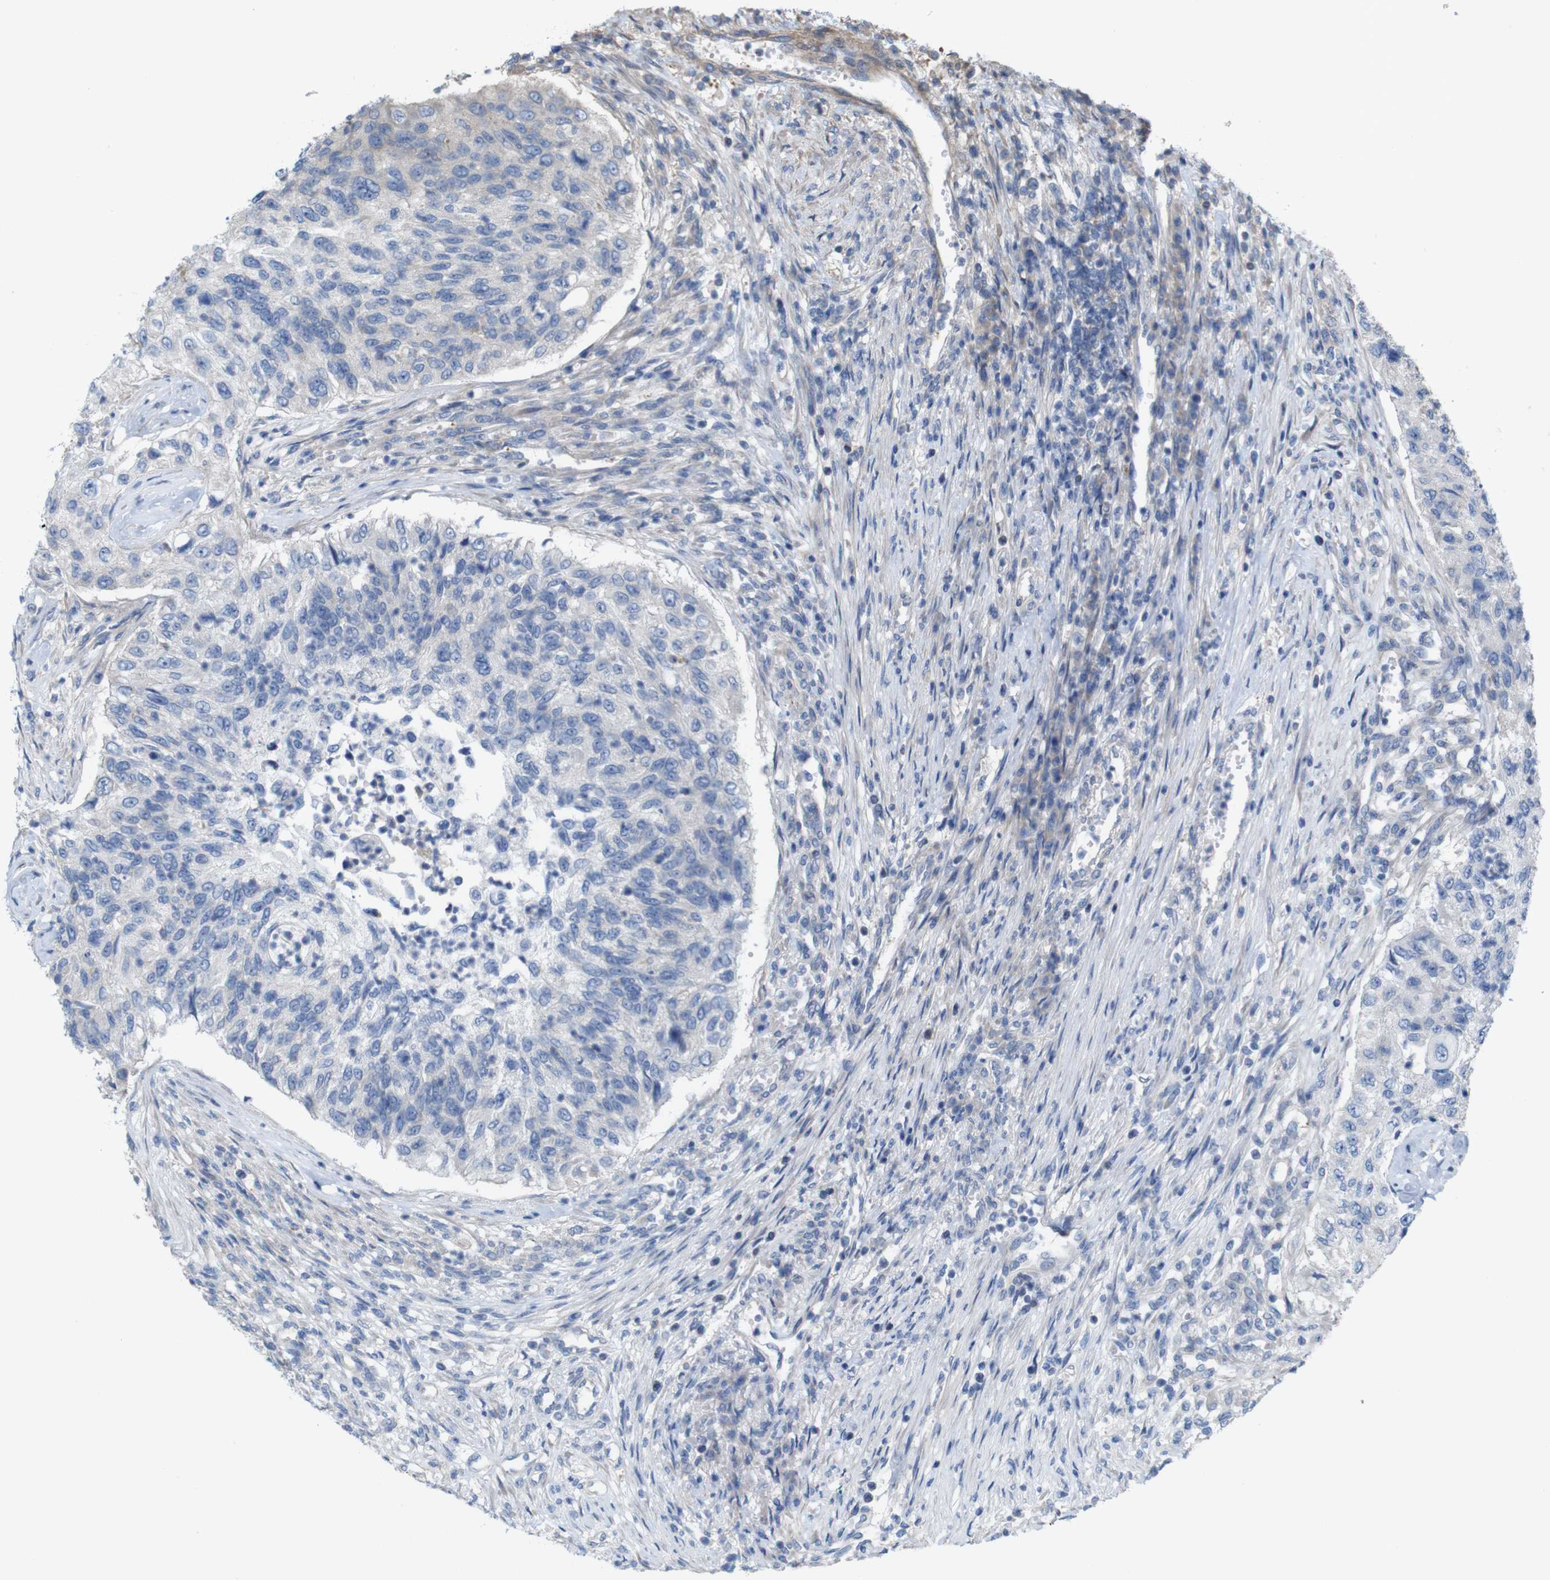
{"staining": {"intensity": "negative", "quantity": "none", "location": "none"}, "tissue": "urothelial cancer", "cell_type": "Tumor cells", "image_type": "cancer", "snomed": [{"axis": "morphology", "description": "Urothelial carcinoma, High grade"}, {"axis": "topography", "description": "Urinary bladder"}], "caption": "Protein analysis of high-grade urothelial carcinoma displays no significant expression in tumor cells.", "gene": "MYEOV", "patient": {"sex": "female", "age": 60}}